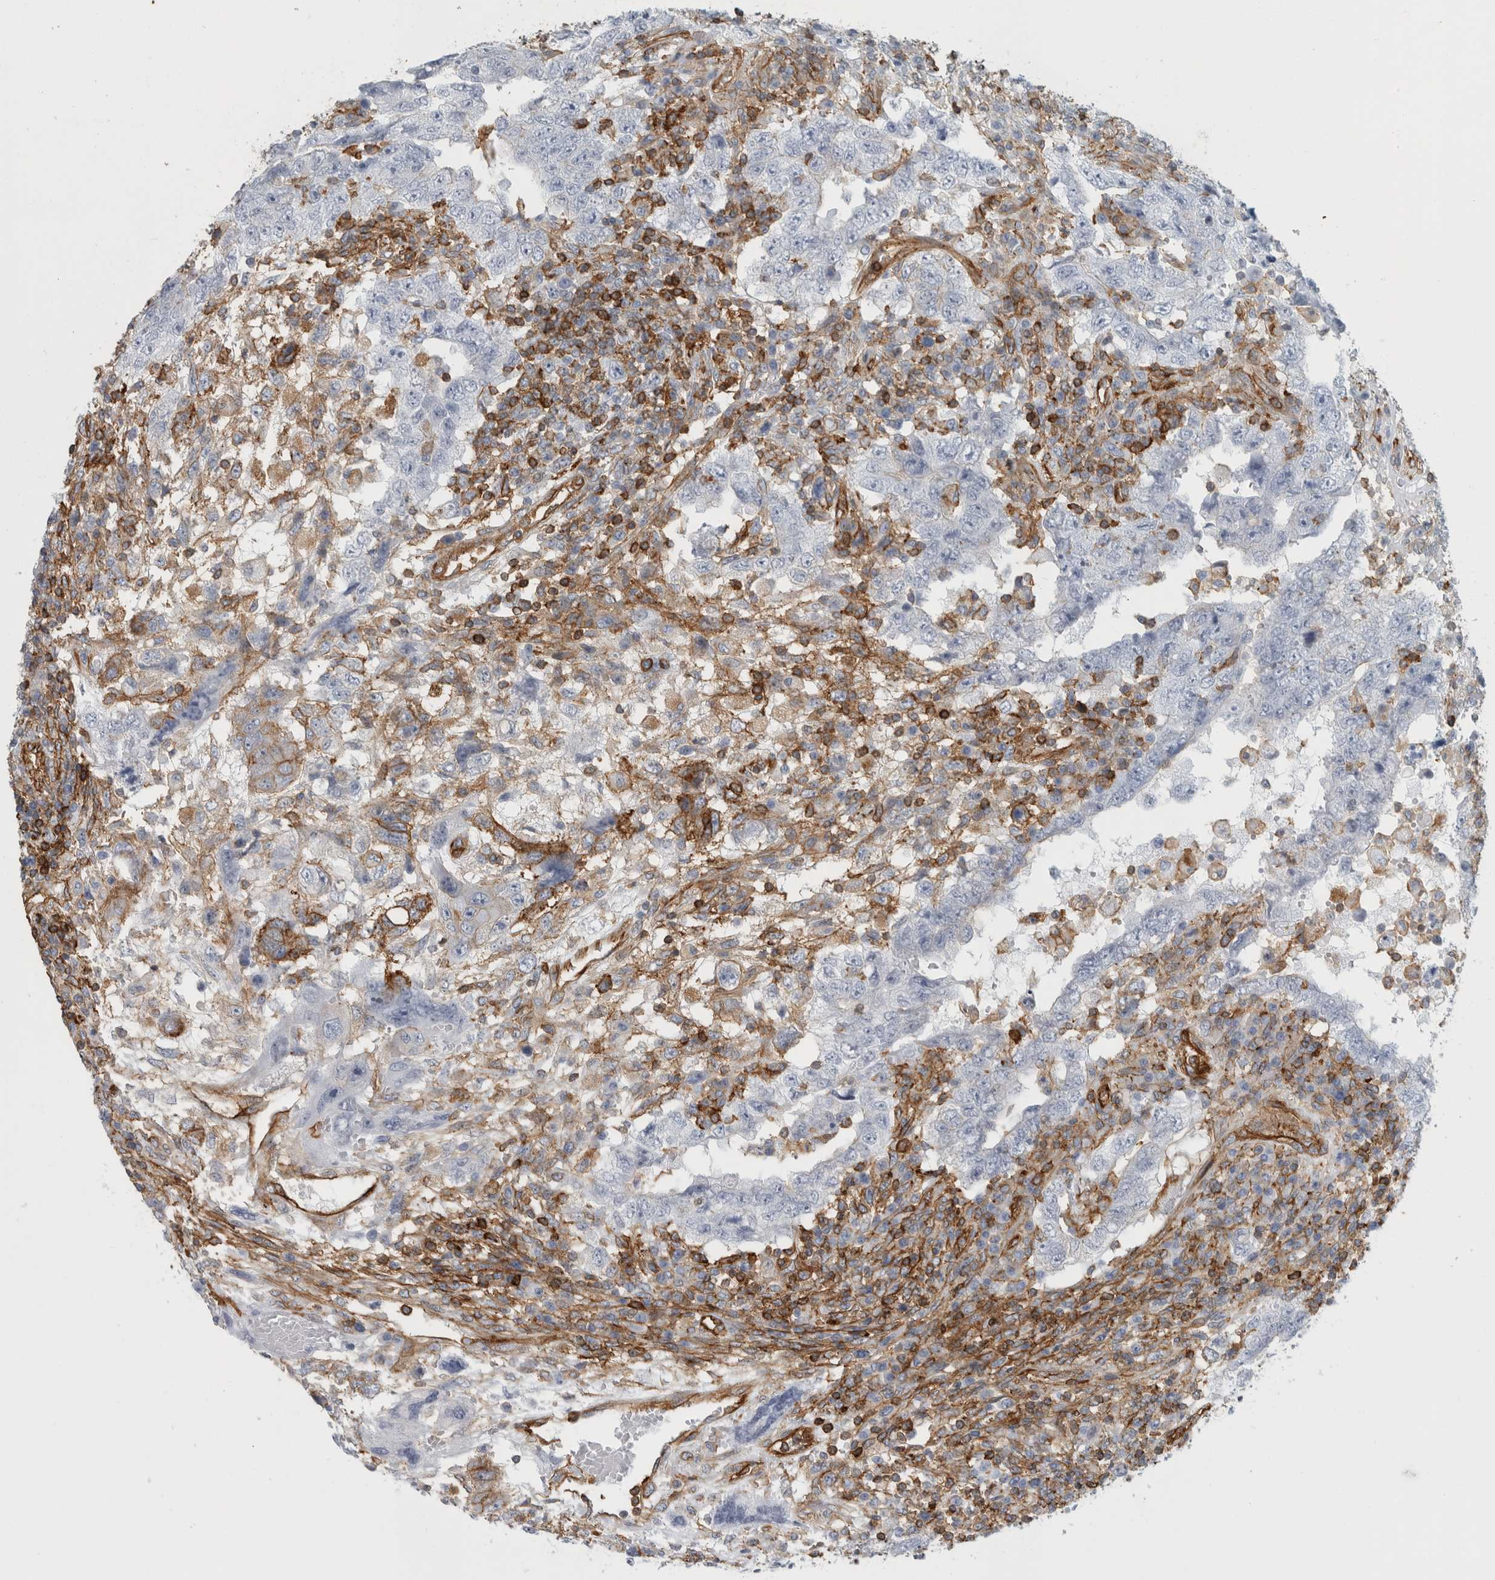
{"staining": {"intensity": "moderate", "quantity": "<25%", "location": "cytoplasmic/membranous"}, "tissue": "testis cancer", "cell_type": "Tumor cells", "image_type": "cancer", "snomed": [{"axis": "morphology", "description": "Carcinoma, Embryonal, NOS"}, {"axis": "topography", "description": "Testis"}], "caption": "DAB immunohistochemical staining of human testis cancer (embryonal carcinoma) demonstrates moderate cytoplasmic/membranous protein staining in approximately <25% of tumor cells.", "gene": "AHNAK", "patient": {"sex": "male", "age": 26}}